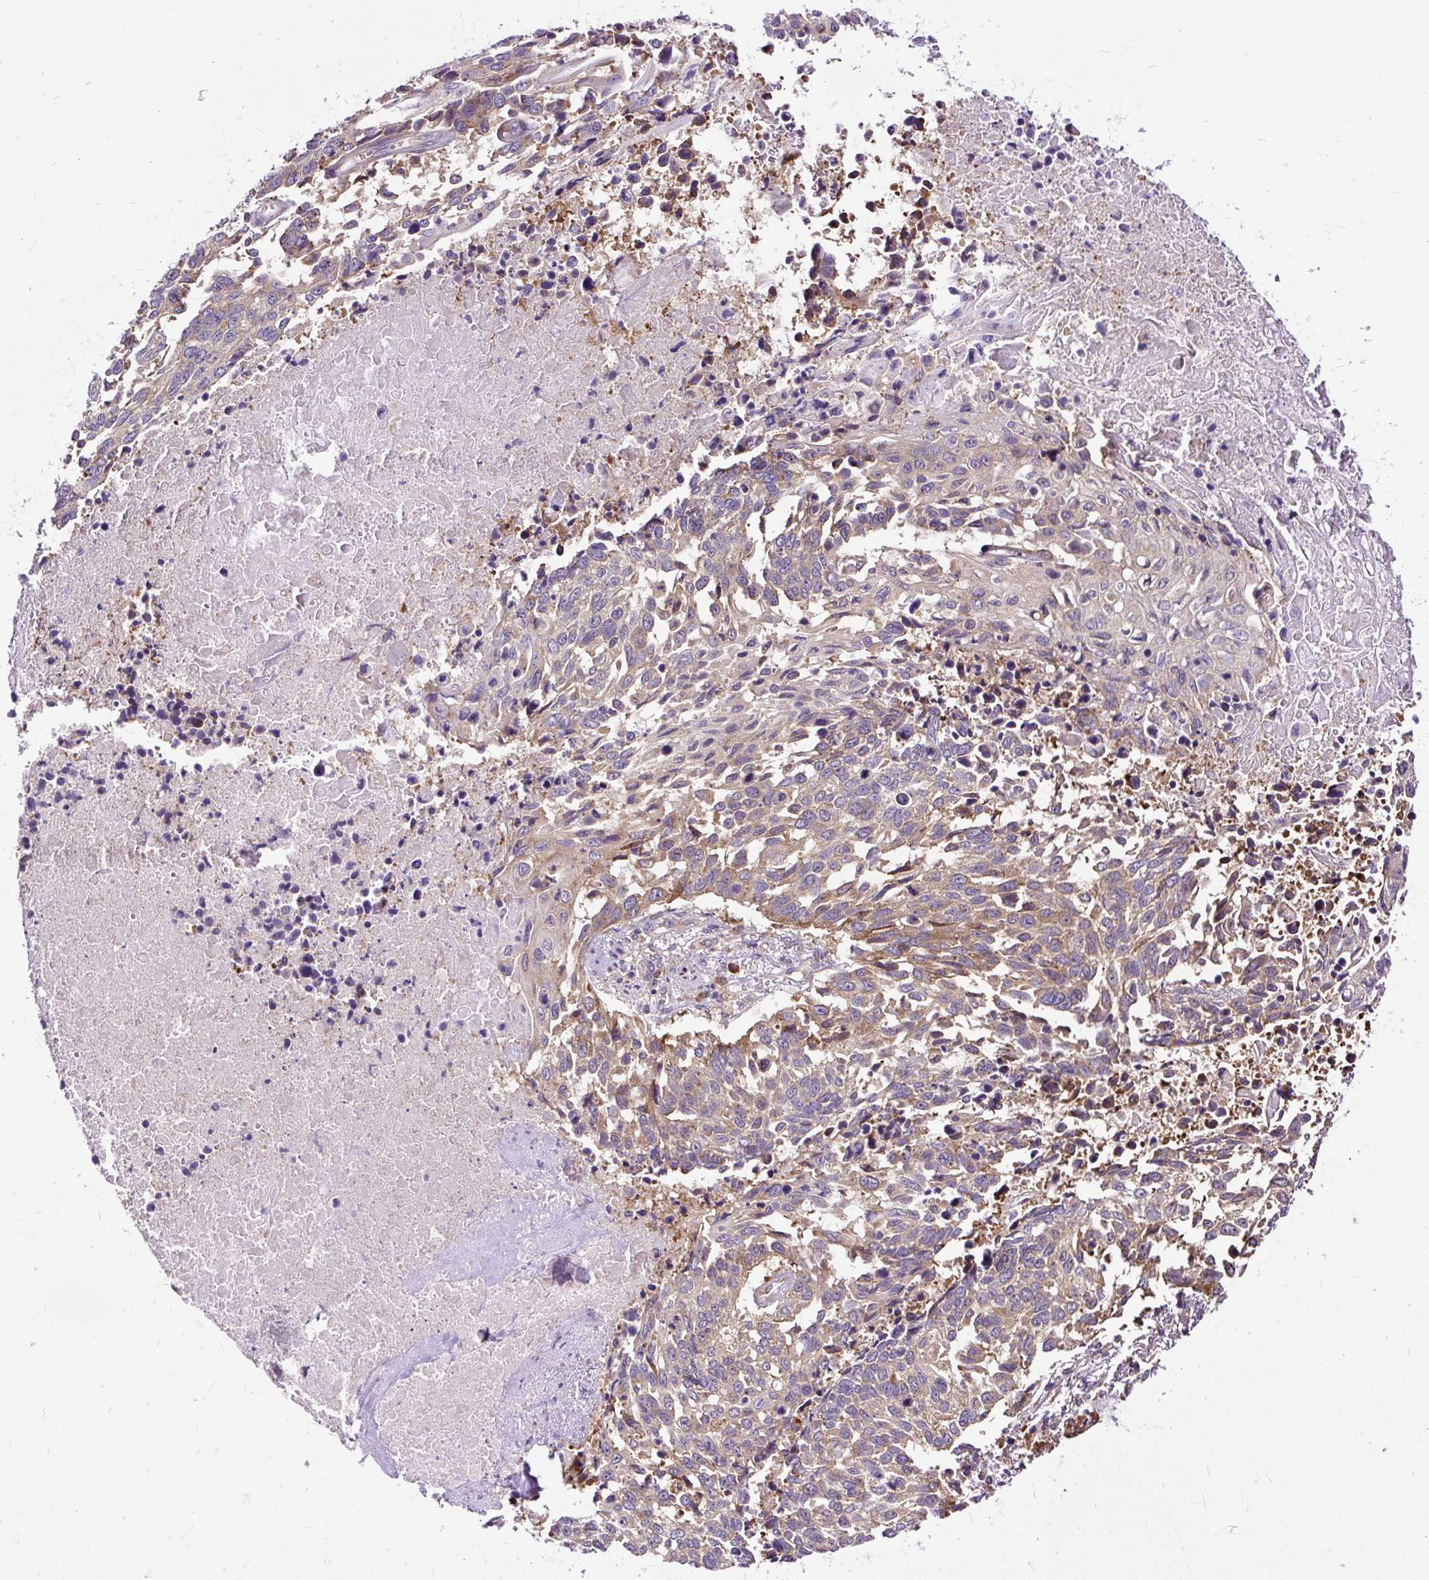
{"staining": {"intensity": "moderate", "quantity": "25%-75%", "location": "cytoplasmic/membranous"}, "tissue": "lung cancer", "cell_type": "Tumor cells", "image_type": "cancer", "snomed": [{"axis": "morphology", "description": "Squamous cell carcinoma, NOS"}, {"axis": "topography", "description": "Lung"}], "caption": "Brown immunohistochemical staining in squamous cell carcinoma (lung) exhibits moderate cytoplasmic/membranous positivity in about 25%-75% of tumor cells. The protein is shown in brown color, while the nuclei are stained blue.", "gene": "RPS5", "patient": {"sex": "male", "age": 62}}